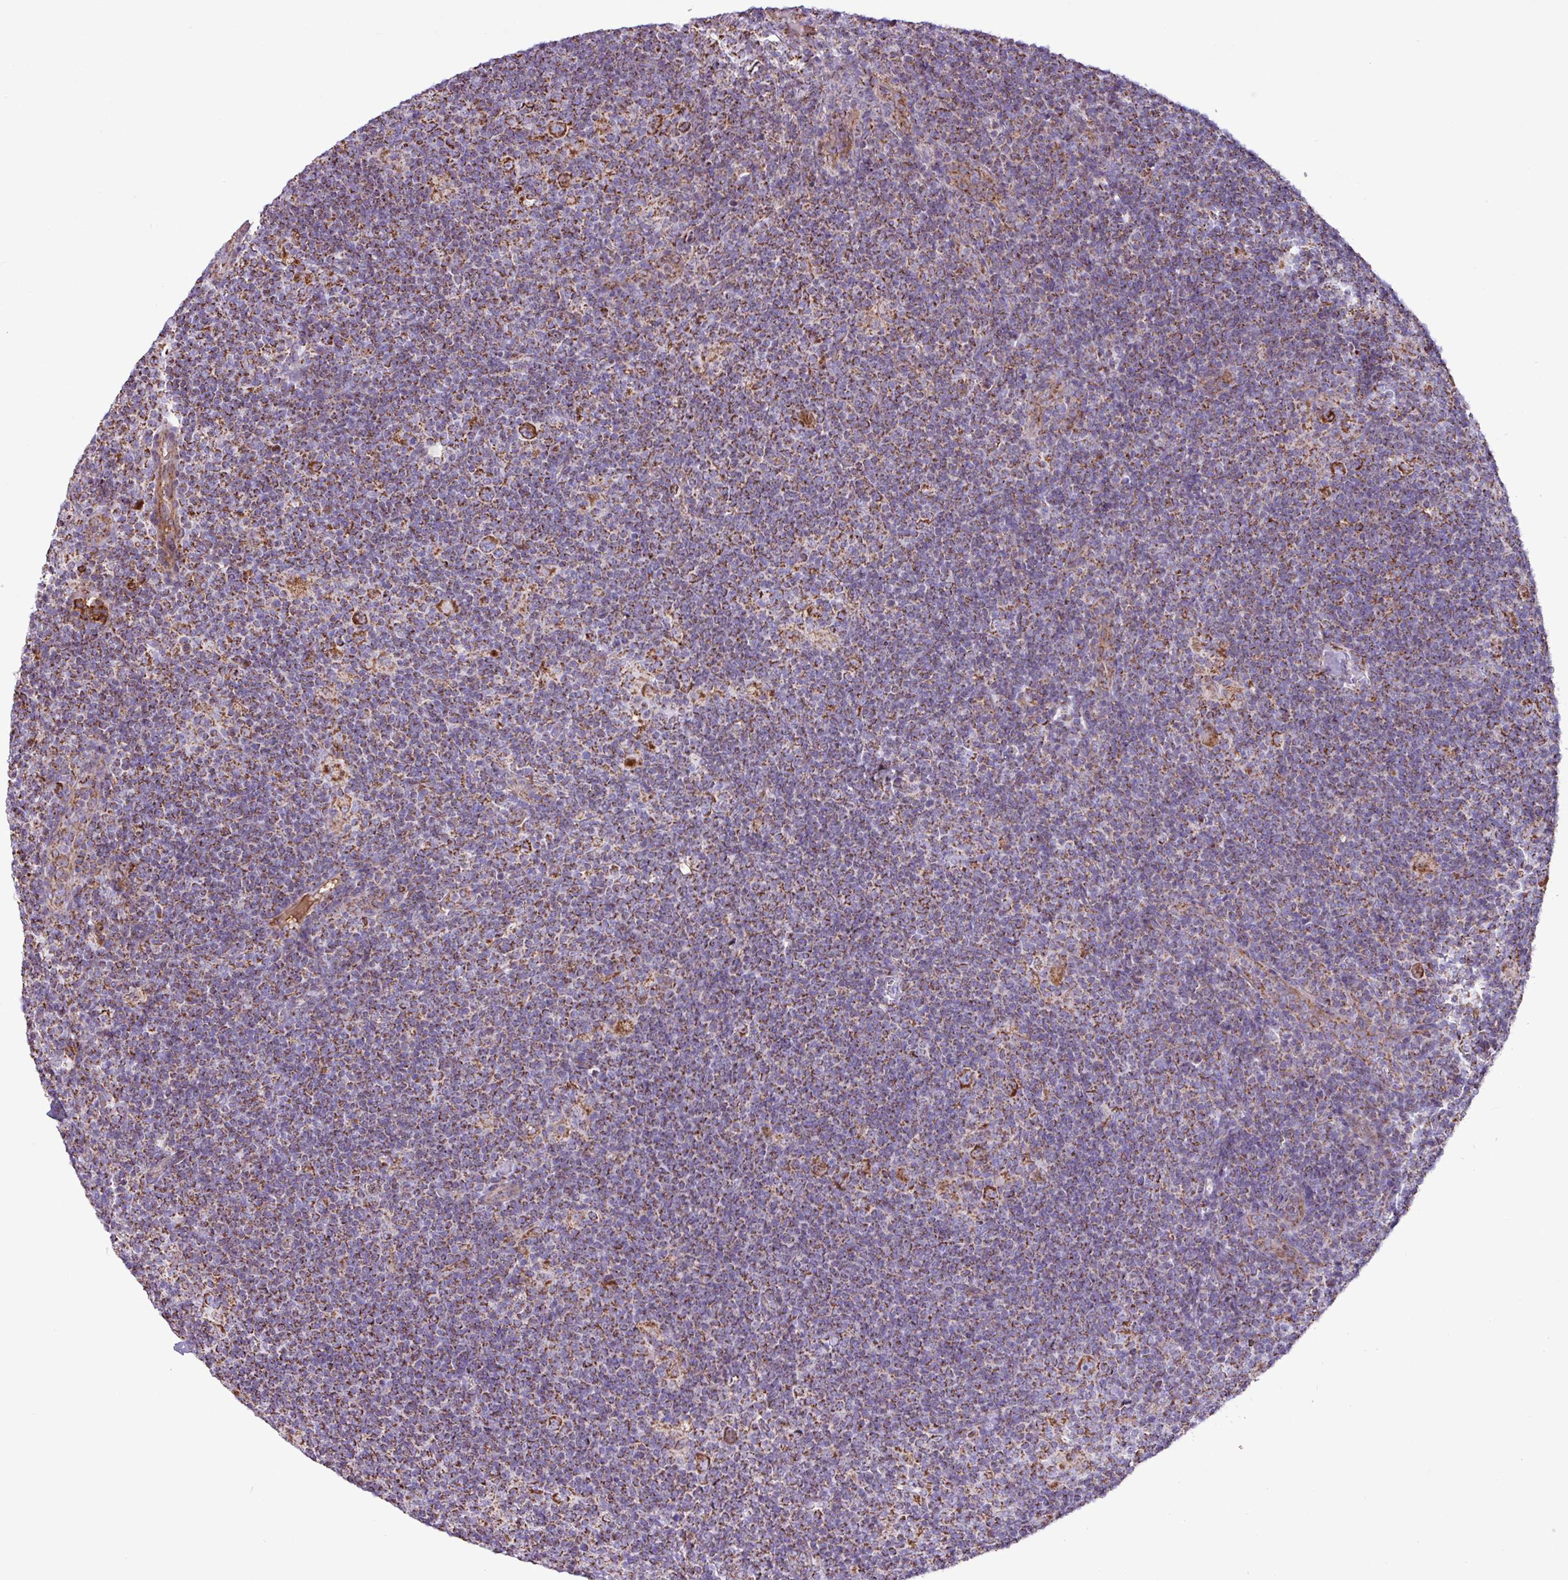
{"staining": {"intensity": "strong", "quantity": ">75%", "location": "cytoplasmic/membranous"}, "tissue": "lymphoma", "cell_type": "Tumor cells", "image_type": "cancer", "snomed": [{"axis": "morphology", "description": "Hodgkin's disease, NOS"}, {"axis": "topography", "description": "Lymph node"}], "caption": "Strong cytoplasmic/membranous protein expression is present in approximately >75% of tumor cells in lymphoma.", "gene": "RTL3", "patient": {"sex": "female", "age": 57}}